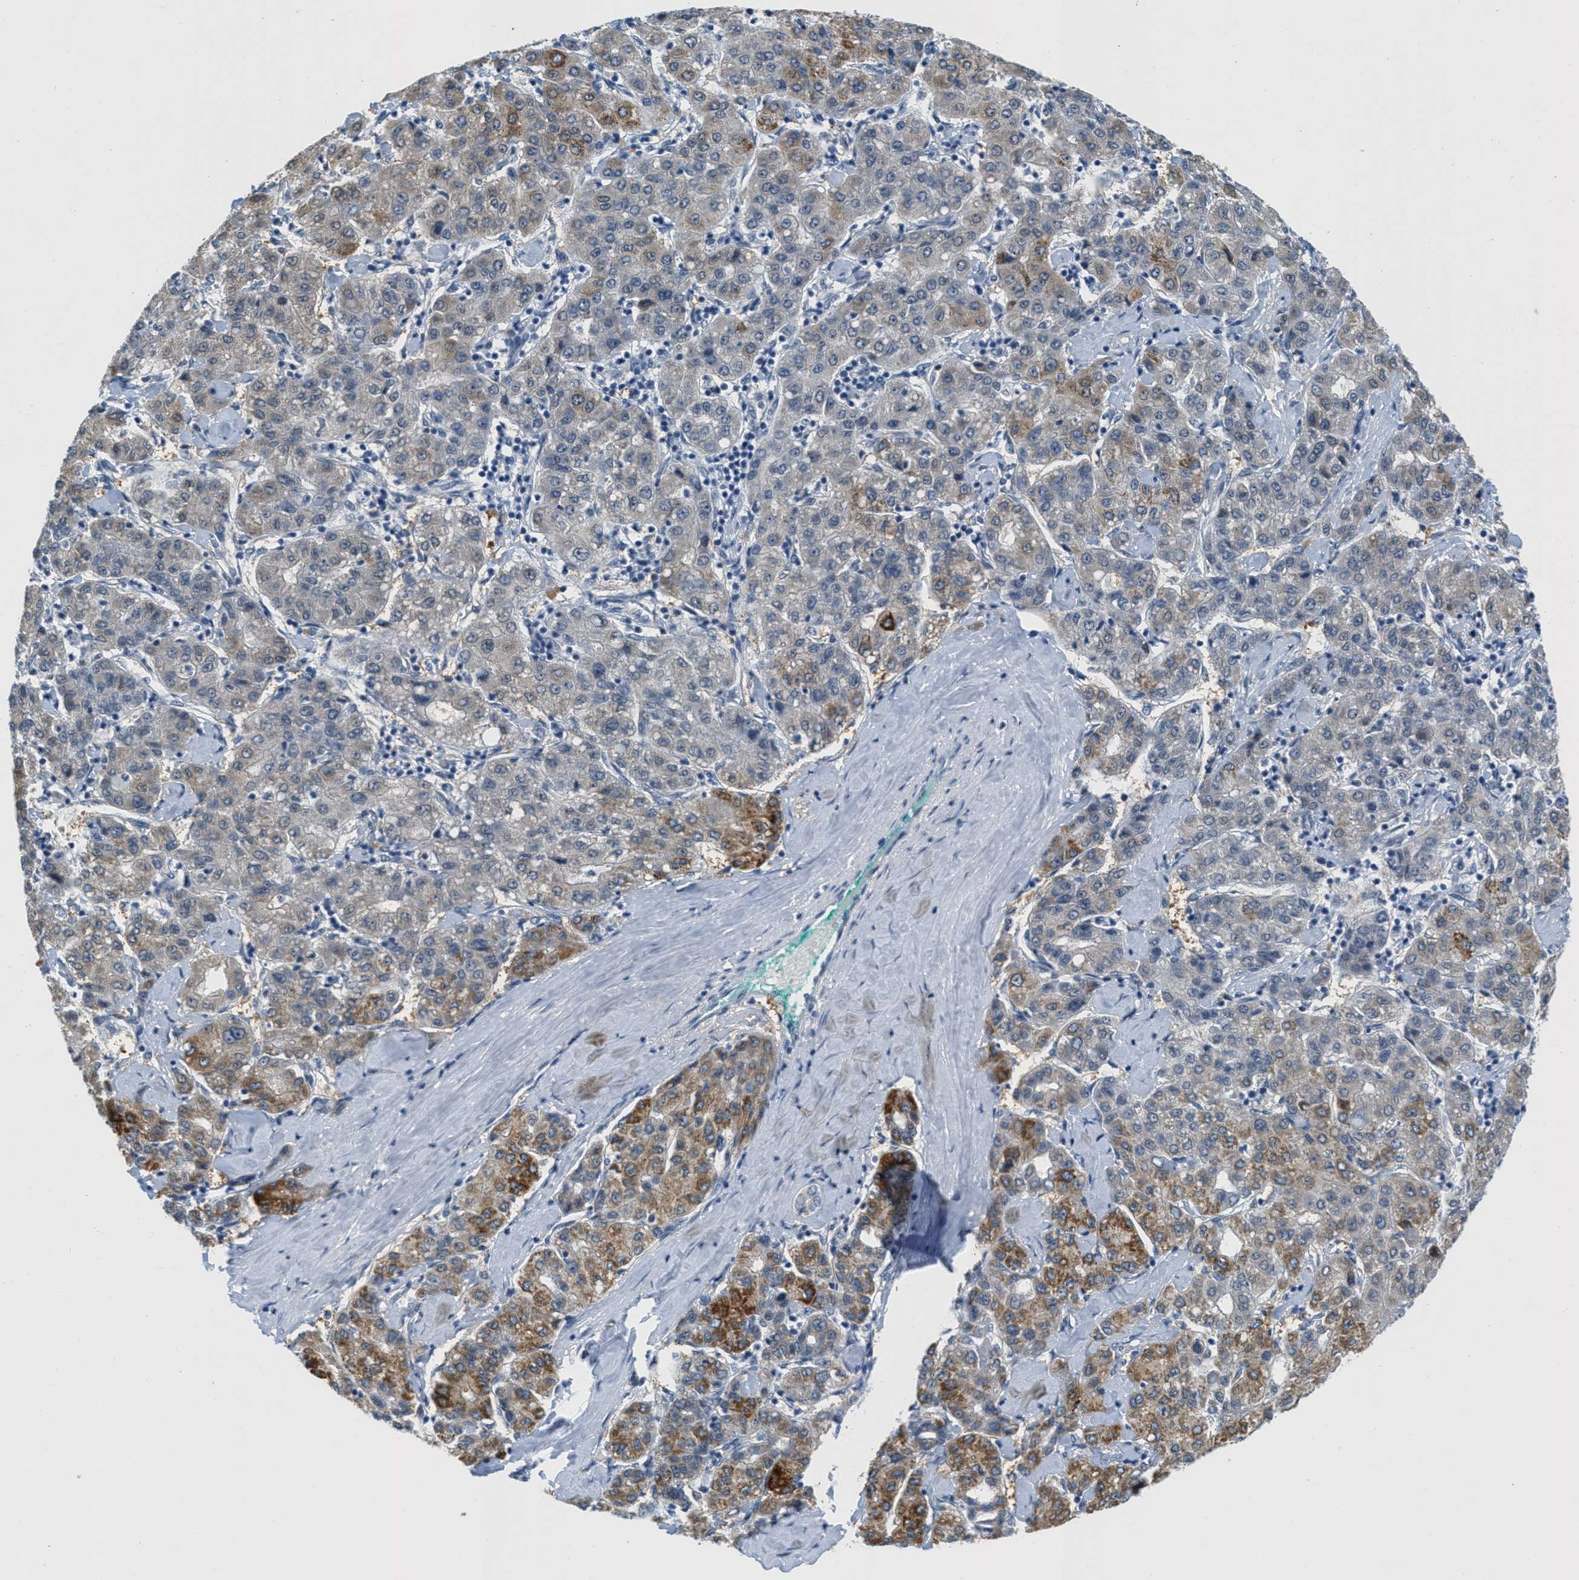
{"staining": {"intensity": "moderate", "quantity": "<25%", "location": "cytoplasmic/membranous"}, "tissue": "liver cancer", "cell_type": "Tumor cells", "image_type": "cancer", "snomed": [{"axis": "morphology", "description": "Carcinoma, Hepatocellular, NOS"}, {"axis": "topography", "description": "Liver"}], "caption": "Protein staining of liver cancer (hepatocellular carcinoma) tissue exhibits moderate cytoplasmic/membranous positivity in approximately <25% of tumor cells.", "gene": "HS3ST2", "patient": {"sex": "male", "age": 65}}